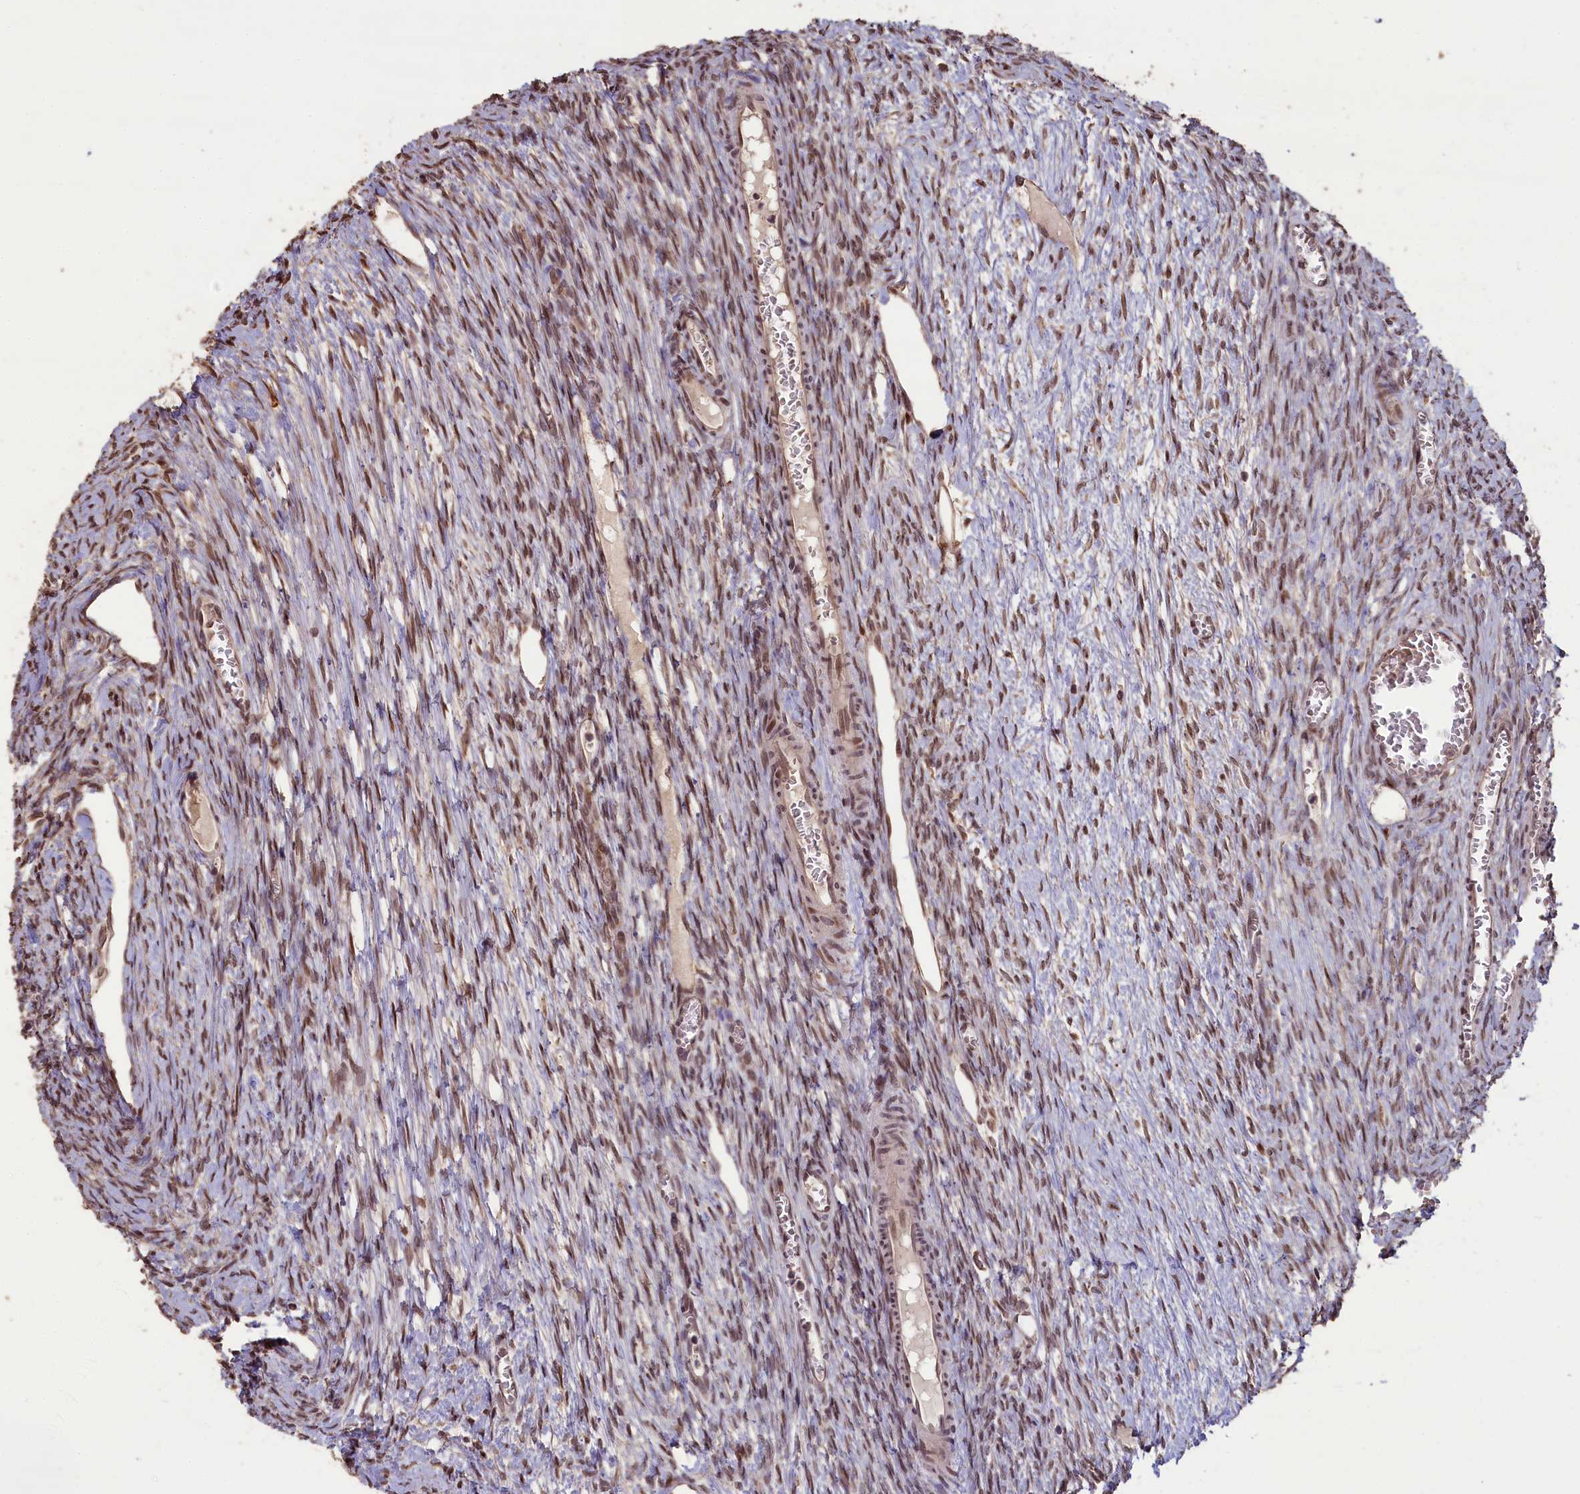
{"staining": {"intensity": "moderate", "quantity": ">75%", "location": "cytoplasmic/membranous"}, "tissue": "ovary", "cell_type": "Follicle cells", "image_type": "normal", "snomed": [{"axis": "morphology", "description": "Normal tissue, NOS"}, {"axis": "topography", "description": "Ovary"}], "caption": "A high-resolution micrograph shows immunohistochemistry staining of unremarkable ovary, which exhibits moderate cytoplasmic/membranous expression in approximately >75% of follicle cells. (IHC, brightfield microscopy, high magnification).", "gene": "SLC38A7", "patient": {"sex": "female", "age": 44}}